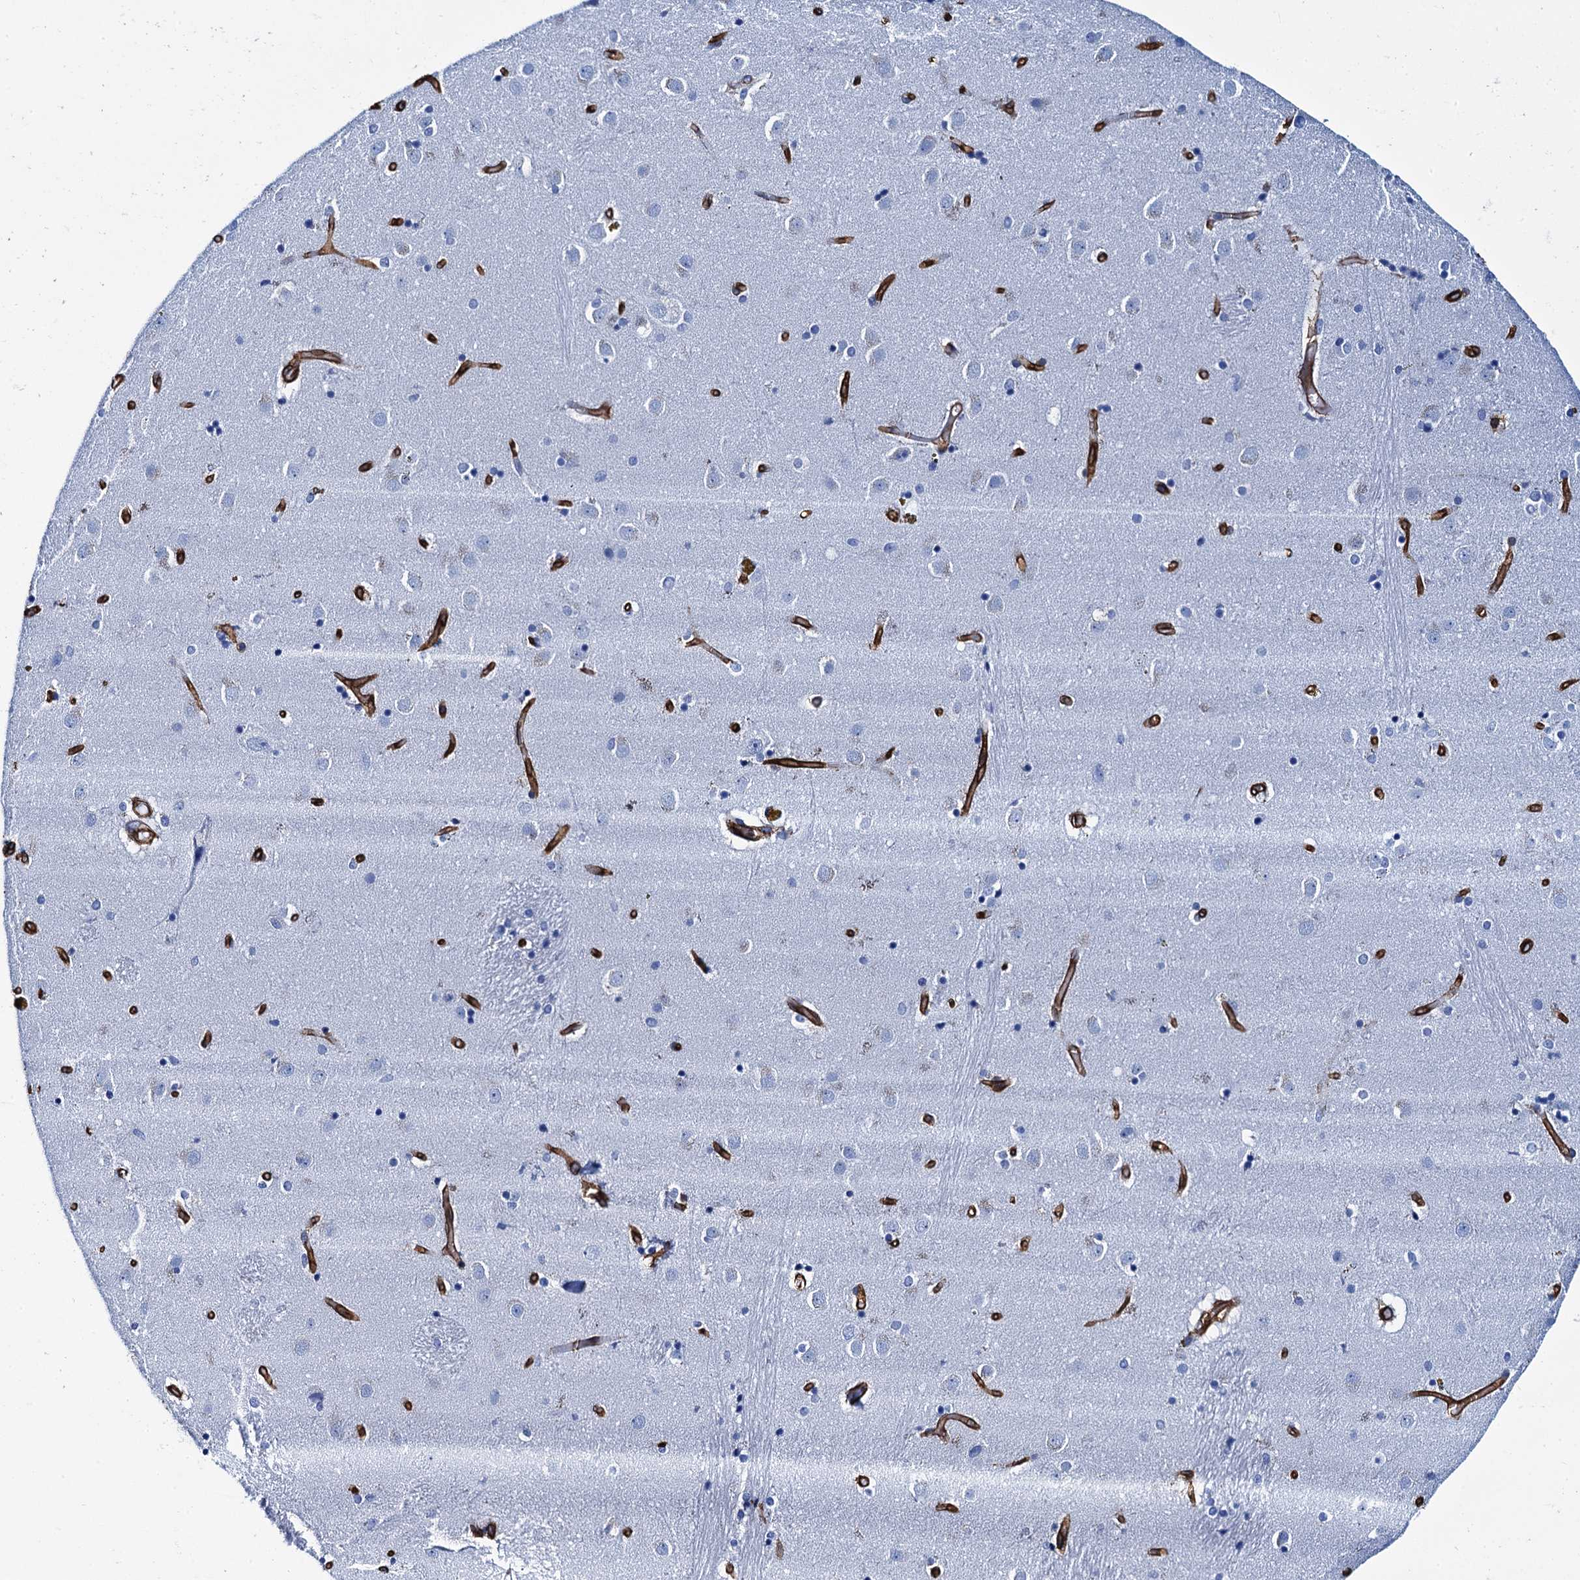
{"staining": {"intensity": "negative", "quantity": "none", "location": "none"}, "tissue": "caudate", "cell_type": "Glial cells", "image_type": "normal", "snomed": [{"axis": "morphology", "description": "Normal tissue, NOS"}, {"axis": "topography", "description": "Lateral ventricle wall"}], "caption": "An image of human caudate is negative for staining in glial cells. (Brightfield microscopy of DAB (3,3'-diaminobenzidine) immunohistochemistry (IHC) at high magnification).", "gene": "CAVIN2", "patient": {"sex": "male", "age": 70}}